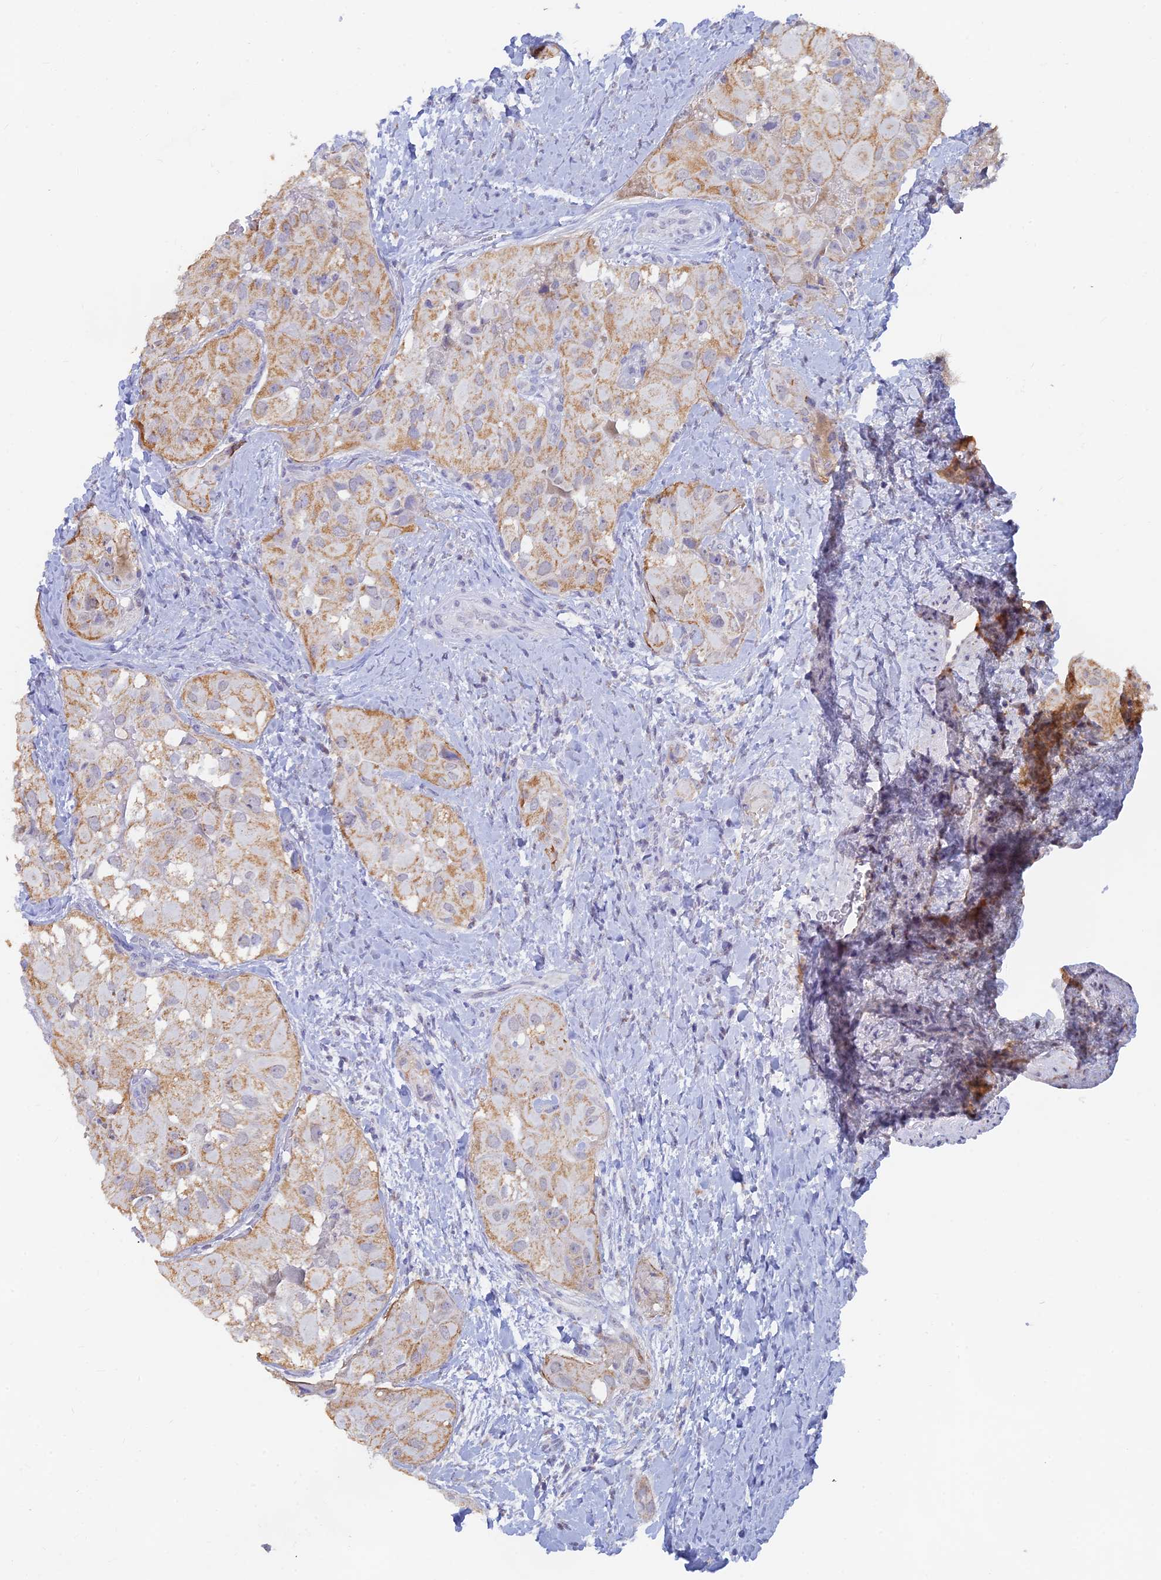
{"staining": {"intensity": "moderate", "quantity": "25%-75%", "location": "cytoplasmic/membranous"}, "tissue": "thyroid cancer", "cell_type": "Tumor cells", "image_type": "cancer", "snomed": [{"axis": "morphology", "description": "Normal tissue, NOS"}, {"axis": "morphology", "description": "Papillary adenocarcinoma, NOS"}, {"axis": "topography", "description": "Thyroid gland"}], "caption": "Thyroid cancer stained with immunohistochemistry (IHC) reveals moderate cytoplasmic/membranous staining in about 25%-75% of tumor cells.", "gene": "LRIF1", "patient": {"sex": "female", "age": 59}}